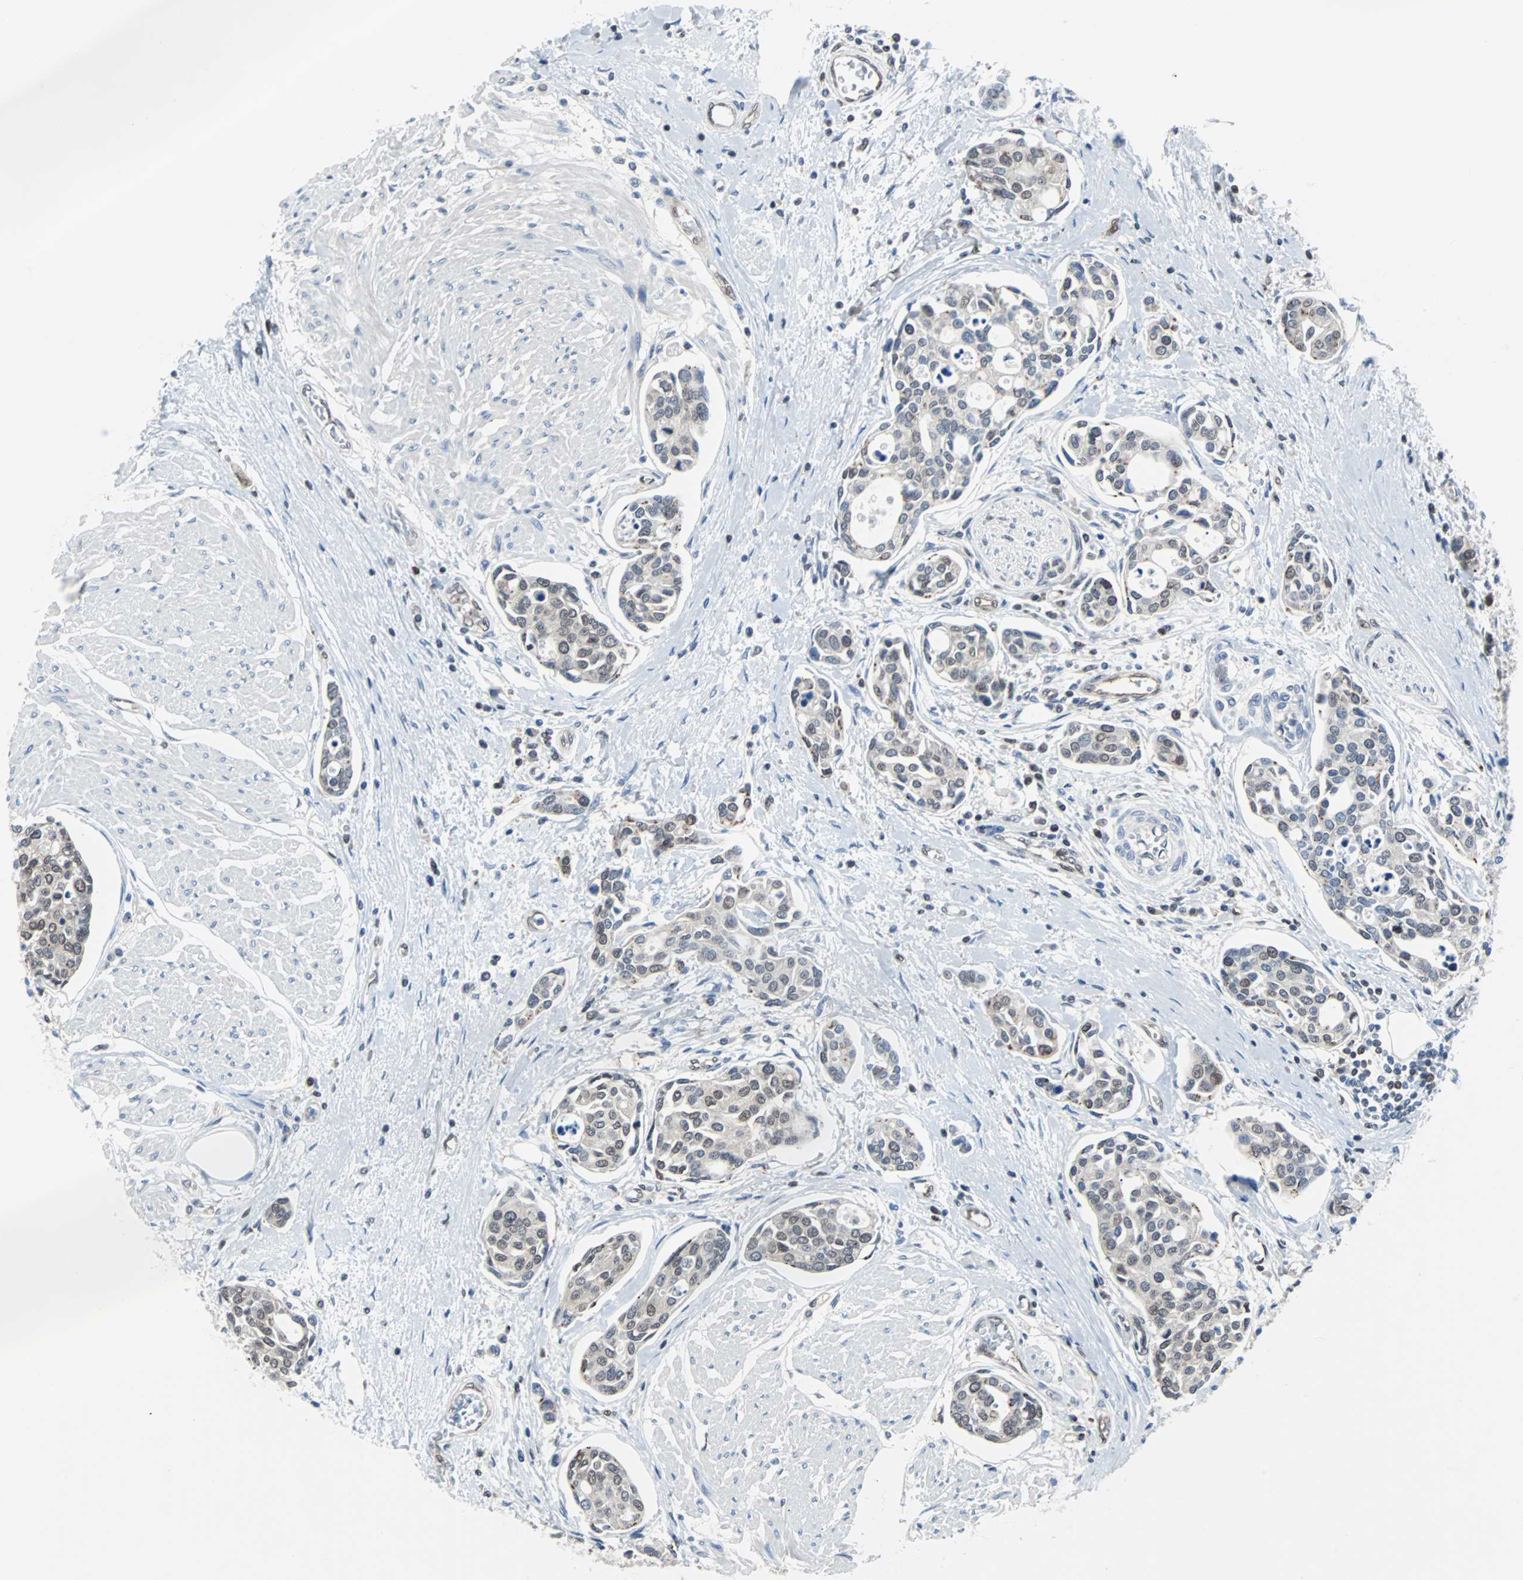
{"staining": {"intensity": "moderate", "quantity": "25%-75%", "location": "nuclear"}, "tissue": "urothelial cancer", "cell_type": "Tumor cells", "image_type": "cancer", "snomed": [{"axis": "morphology", "description": "Urothelial carcinoma, High grade"}, {"axis": "topography", "description": "Urinary bladder"}], "caption": "A medium amount of moderate nuclear expression is identified in approximately 25%-75% of tumor cells in urothelial cancer tissue.", "gene": "MAP2K6", "patient": {"sex": "male", "age": 78}}